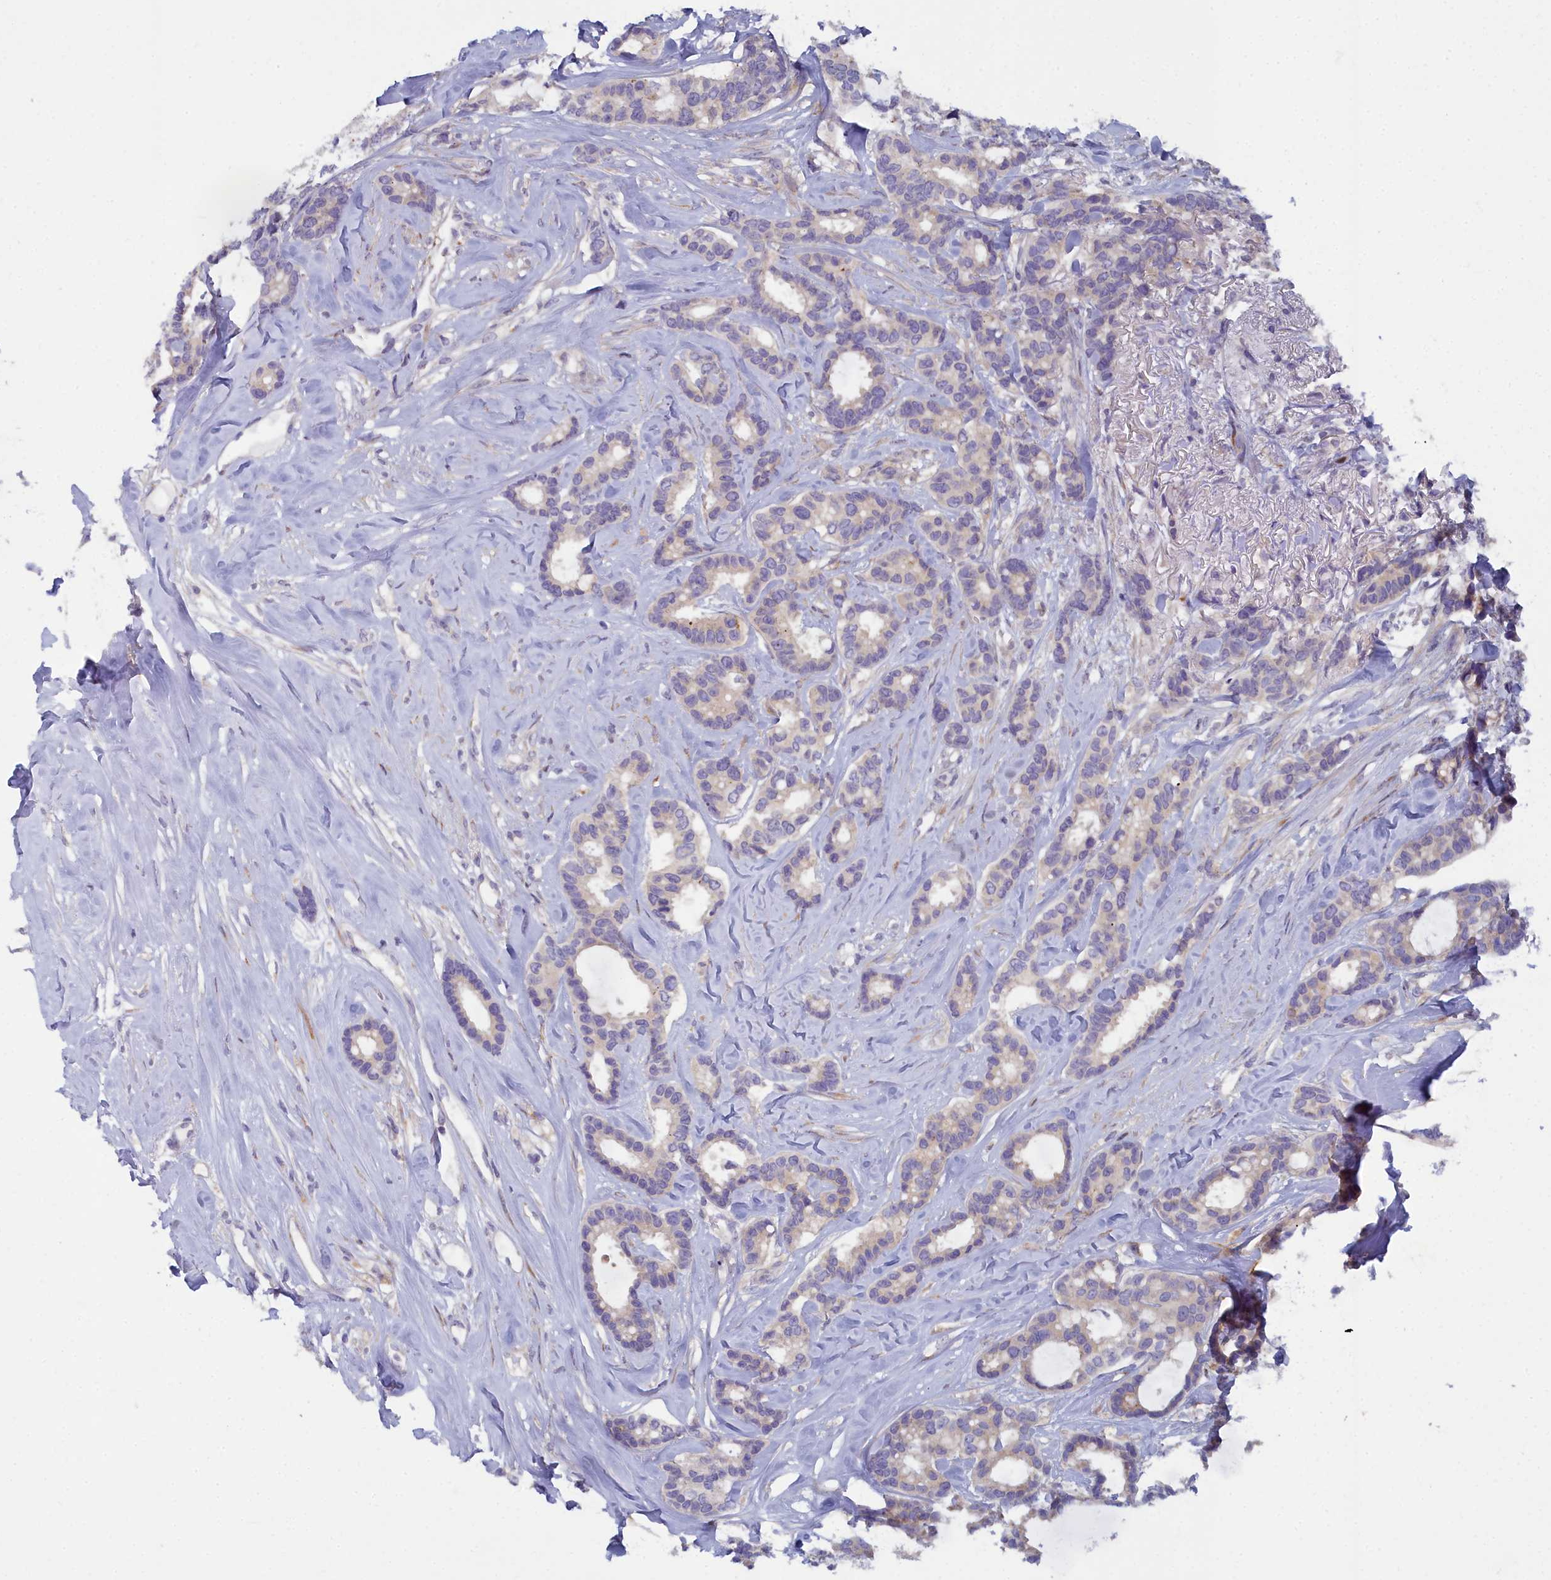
{"staining": {"intensity": "negative", "quantity": "none", "location": "none"}, "tissue": "breast cancer", "cell_type": "Tumor cells", "image_type": "cancer", "snomed": [{"axis": "morphology", "description": "Duct carcinoma"}, {"axis": "topography", "description": "Breast"}], "caption": "The immunohistochemistry micrograph has no significant expression in tumor cells of breast cancer (invasive ductal carcinoma) tissue.", "gene": "B9D2", "patient": {"sex": "female", "age": 87}}